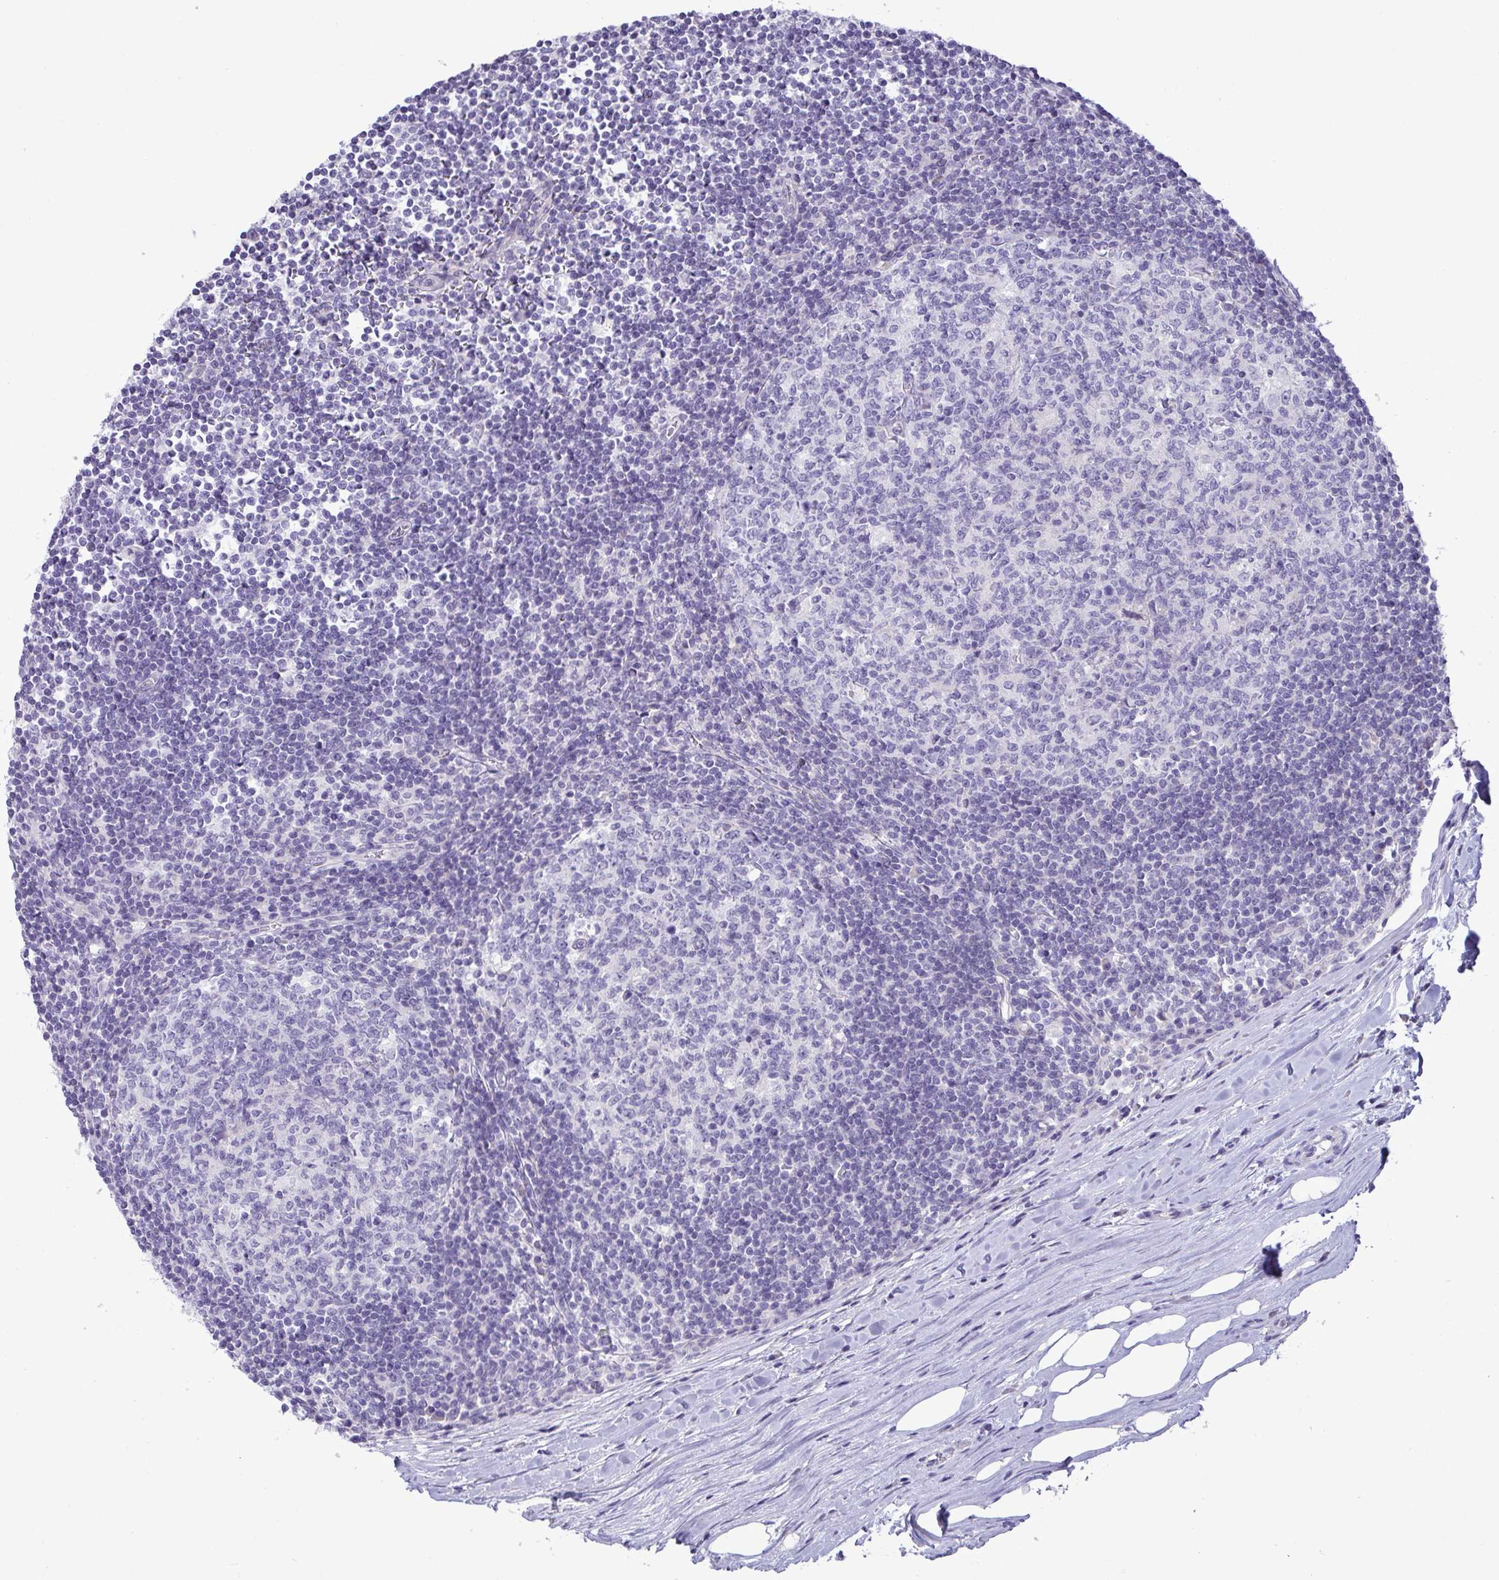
{"staining": {"intensity": "negative", "quantity": "none", "location": "none"}, "tissue": "lymph node", "cell_type": "Germinal center cells", "image_type": "normal", "snomed": [{"axis": "morphology", "description": "Normal tissue, NOS"}, {"axis": "topography", "description": "Lymph node"}], "caption": "Germinal center cells are negative for protein expression in unremarkable human lymph node. (DAB IHC with hematoxylin counter stain).", "gene": "C4orf33", "patient": {"sex": "male", "age": 67}}